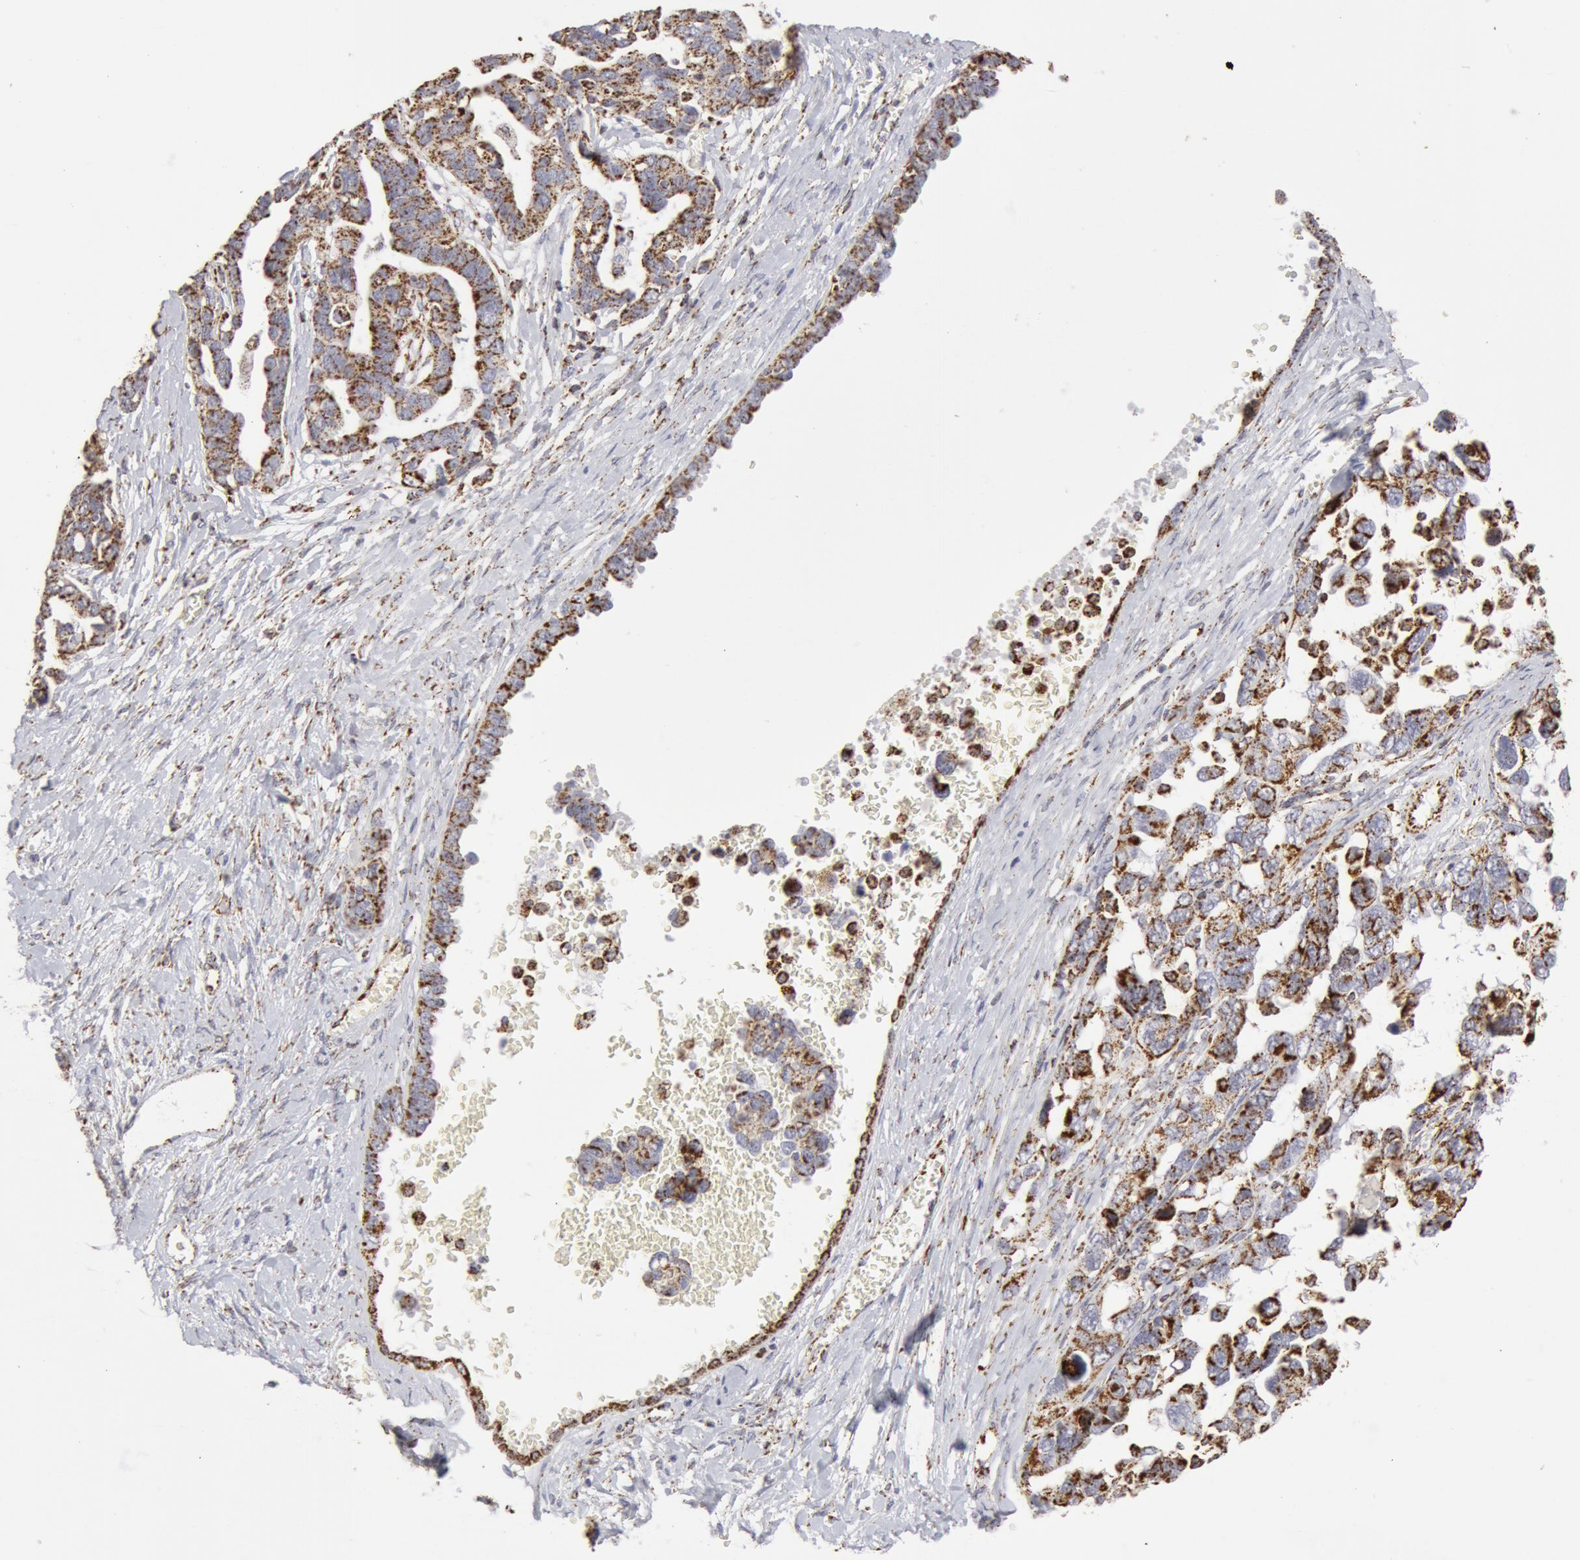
{"staining": {"intensity": "moderate", "quantity": ">75%", "location": "cytoplasmic/membranous"}, "tissue": "ovarian cancer", "cell_type": "Tumor cells", "image_type": "cancer", "snomed": [{"axis": "morphology", "description": "Cystadenocarcinoma, mucinous, NOS"}, {"axis": "topography", "description": "Ovary"}], "caption": "The image displays a brown stain indicating the presence of a protein in the cytoplasmic/membranous of tumor cells in ovarian cancer (mucinous cystadenocarcinoma).", "gene": "ATP5F1B", "patient": {"sex": "female", "age": 25}}